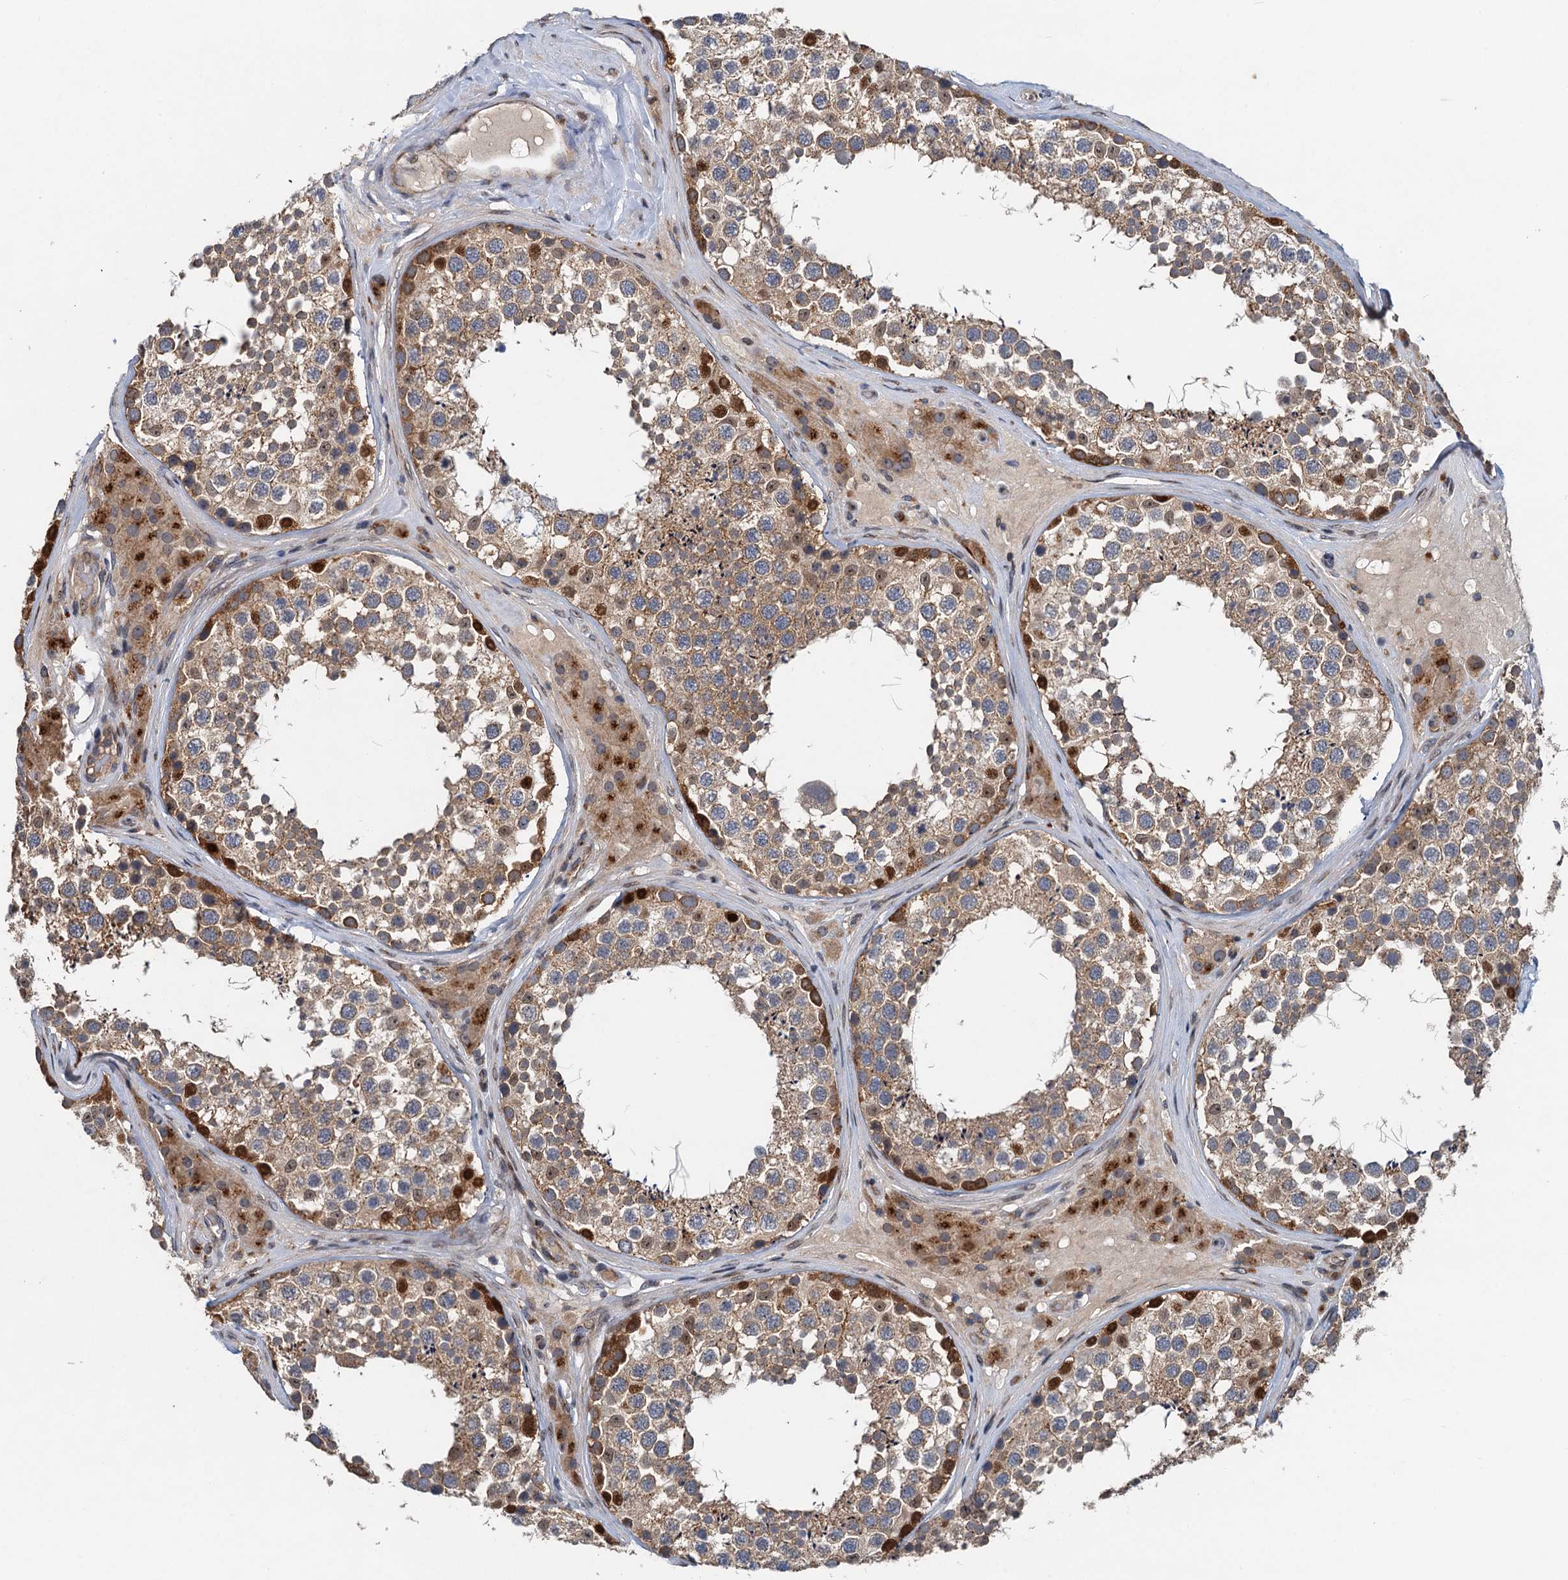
{"staining": {"intensity": "strong", "quantity": "25%-75%", "location": "cytoplasmic/membranous,nuclear"}, "tissue": "testis", "cell_type": "Cells in seminiferous ducts", "image_type": "normal", "snomed": [{"axis": "morphology", "description": "Normal tissue, NOS"}, {"axis": "topography", "description": "Testis"}], "caption": "Protein staining displays strong cytoplasmic/membranous,nuclear positivity in approximately 25%-75% of cells in seminiferous ducts in unremarkable testis.", "gene": "NBEA", "patient": {"sex": "male", "age": 46}}